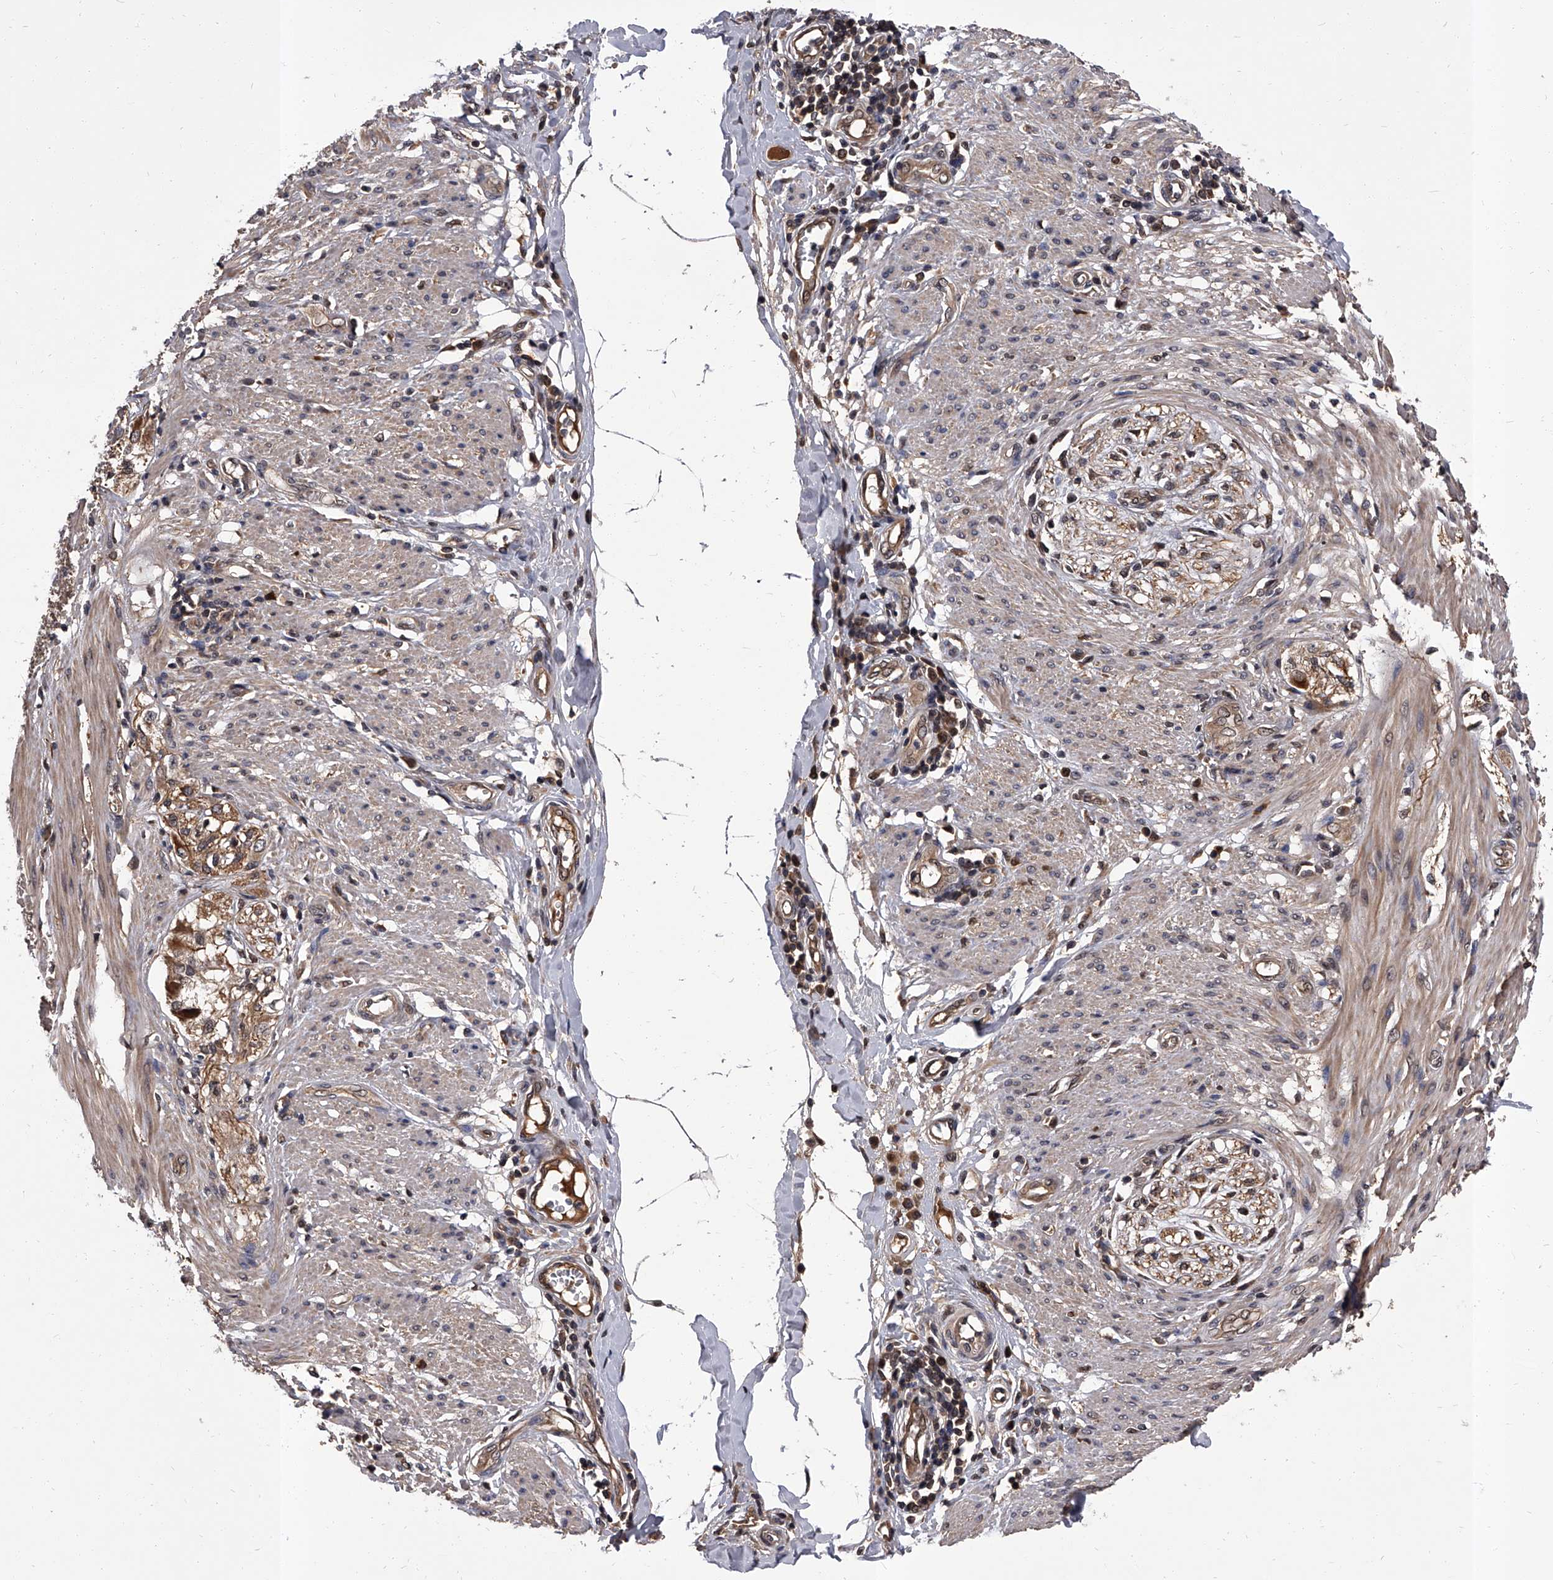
{"staining": {"intensity": "moderate", "quantity": "25%-75%", "location": "cytoplasmic/membranous,nuclear"}, "tissue": "smooth muscle", "cell_type": "Smooth muscle cells", "image_type": "normal", "snomed": [{"axis": "morphology", "description": "Normal tissue, NOS"}, {"axis": "morphology", "description": "Adenocarcinoma, NOS"}, {"axis": "topography", "description": "Colon"}, {"axis": "topography", "description": "Peripheral nerve tissue"}], "caption": "Immunohistochemical staining of benign smooth muscle reveals 25%-75% levels of moderate cytoplasmic/membranous,nuclear protein positivity in about 25%-75% of smooth muscle cells.", "gene": "SLC18B1", "patient": {"sex": "male", "age": 14}}